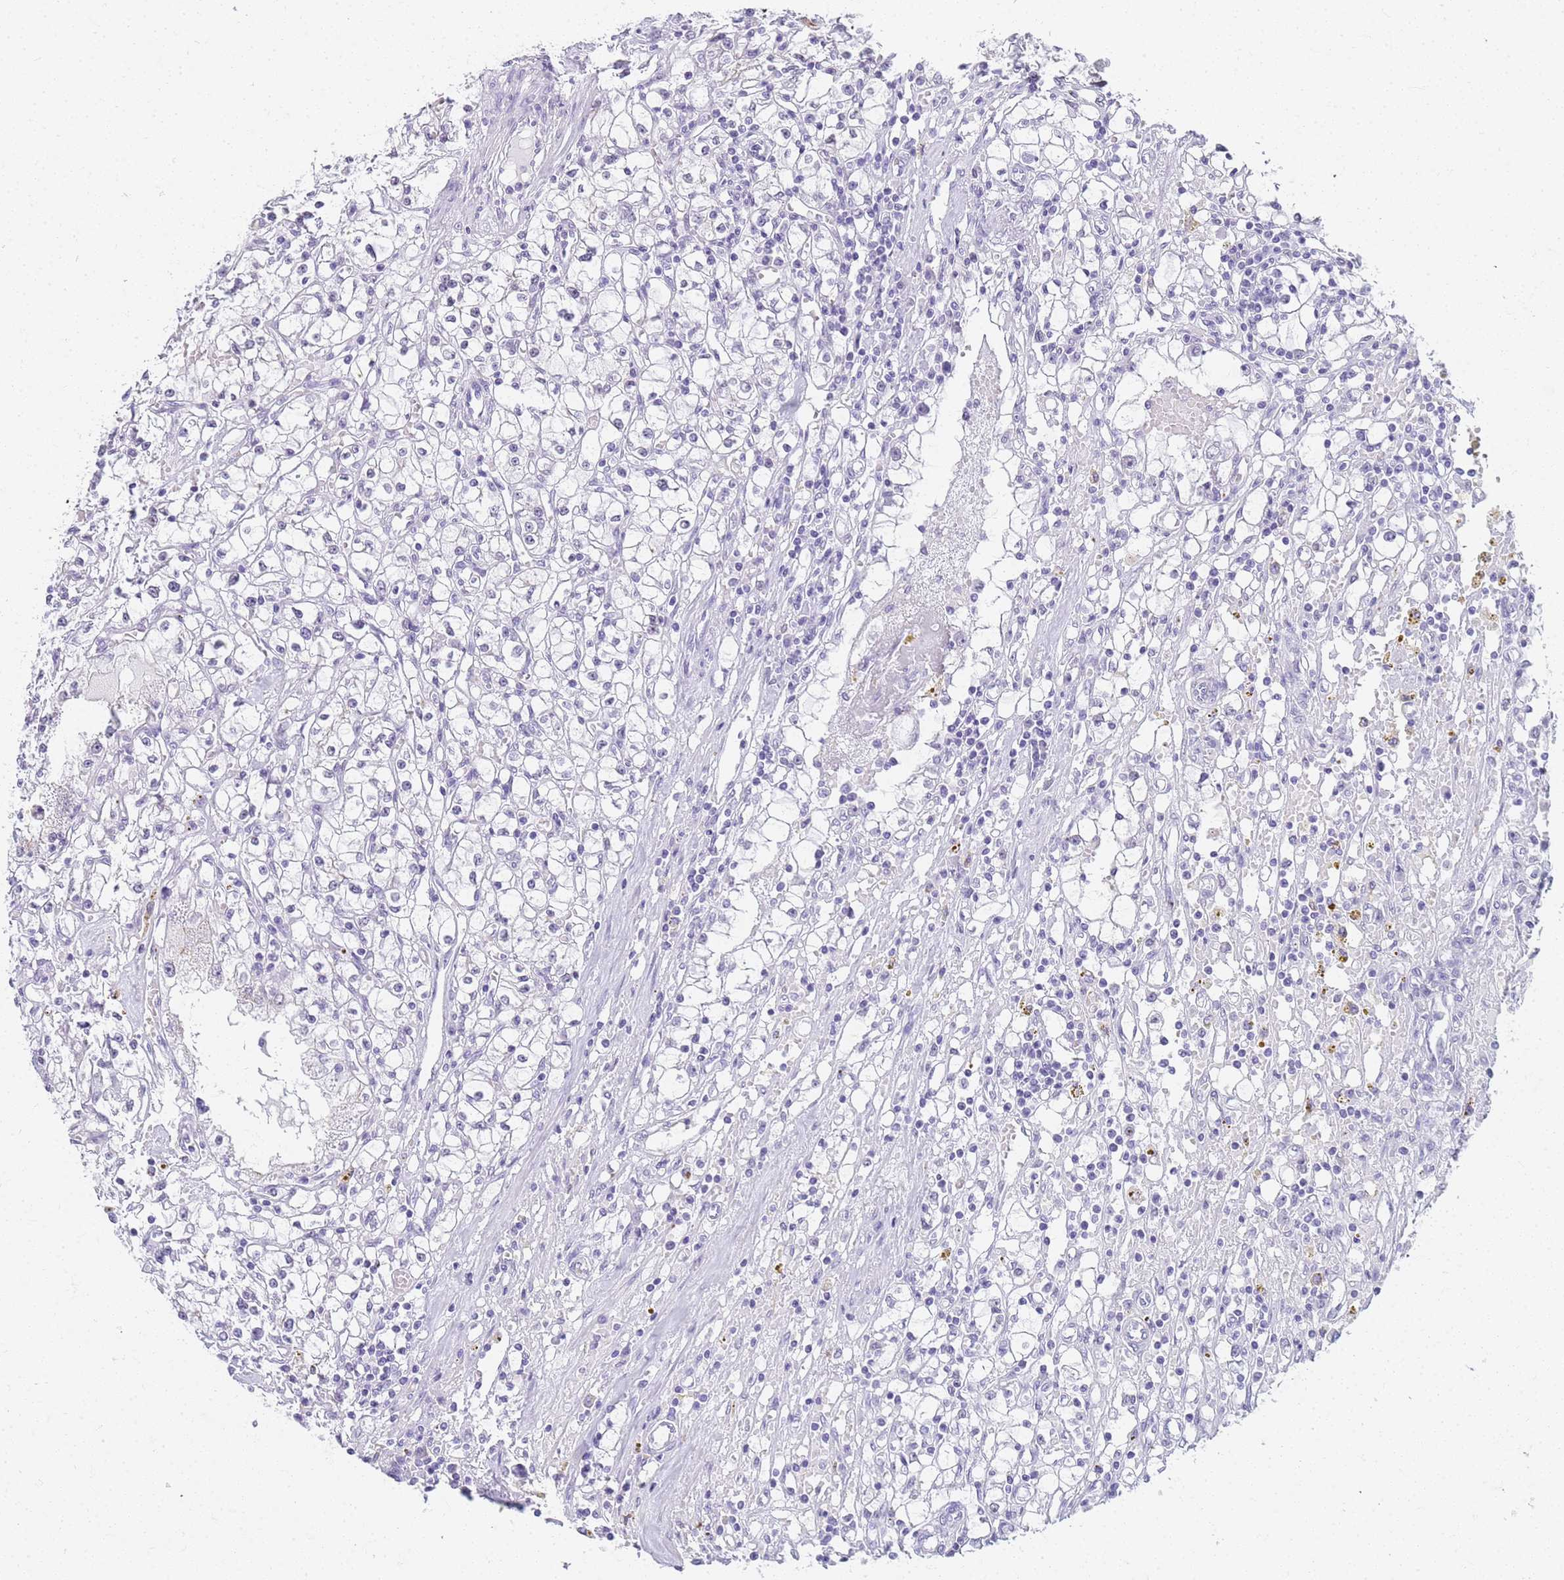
{"staining": {"intensity": "negative", "quantity": "none", "location": "none"}, "tissue": "renal cancer", "cell_type": "Tumor cells", "image_type": "cancer", "snomed": [{"axis": "morphology", "description": "Adenocarcinoma, NOS"}, {"axis": "topography", "description": "Kidney"}], "caption": "Adenocarcinoma (renal) stained for a protein using immunohistochemistry shows no staining tumor cells.", "gene": "SLC7A9", "patient": {"sex": "male", "age": 56}}